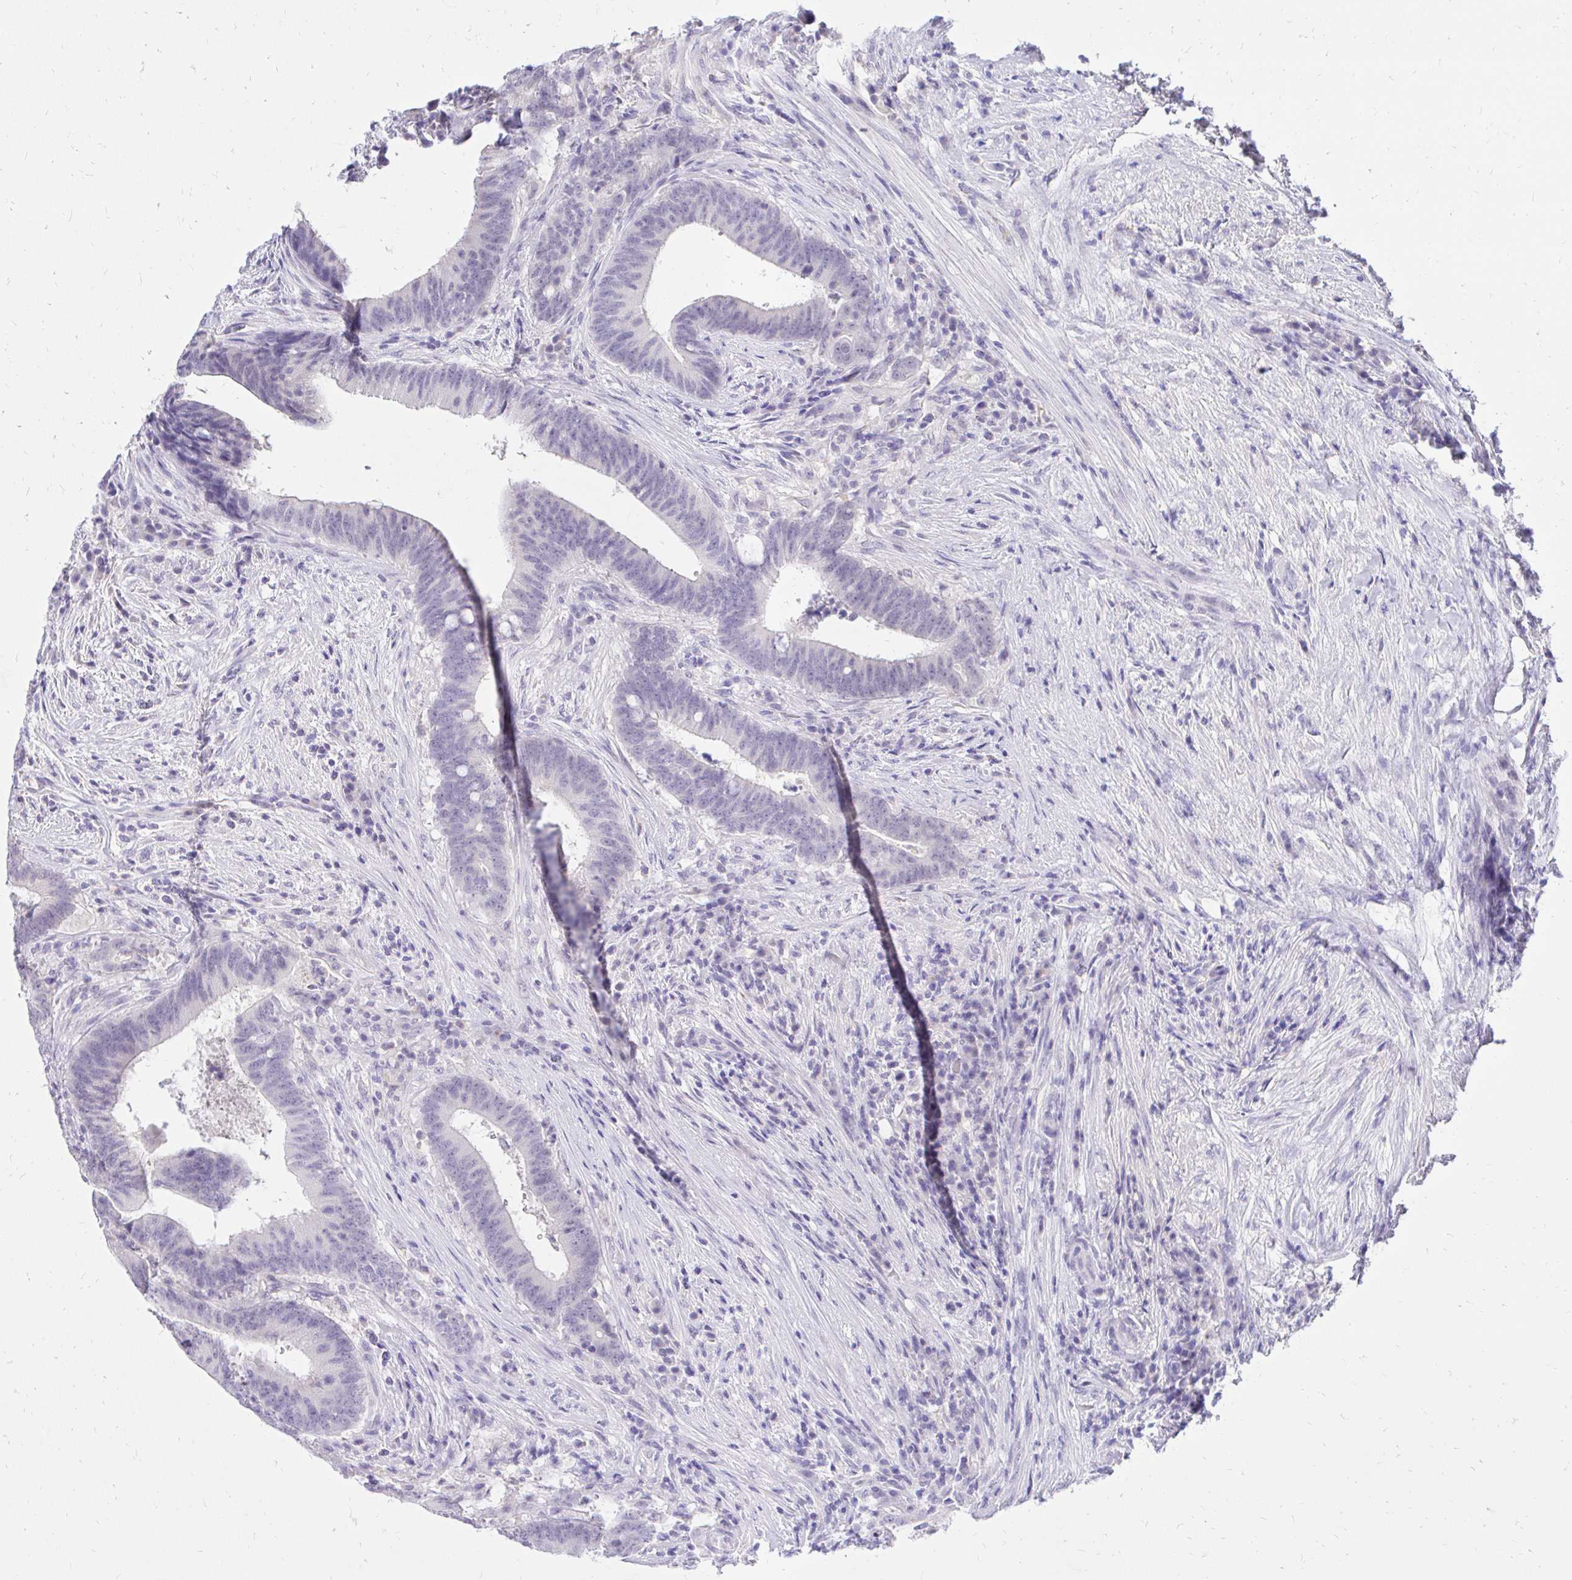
{"staining": {"intensity": "negative", "quantity": "none", "location": "none"}, "tissue": "colorectal cancer", "cell_type": "Tumor cells", "image_type": "cancer", "snomed": [{"axis": "morphology", "description": "Adenocarcinoma, NOS"}, {"axis": "topography", "description": "Colon"}], "caption": "An immunohistochemistry (IHC) photomicrograph of colorectal cancer is shown. There is no staining in tumor cells of colorectal cancer. (Brightfield microscopy of DAB IHC at high magnification).", "gene": "FATE1", "patient": {"sex": "female", "age": 43}}